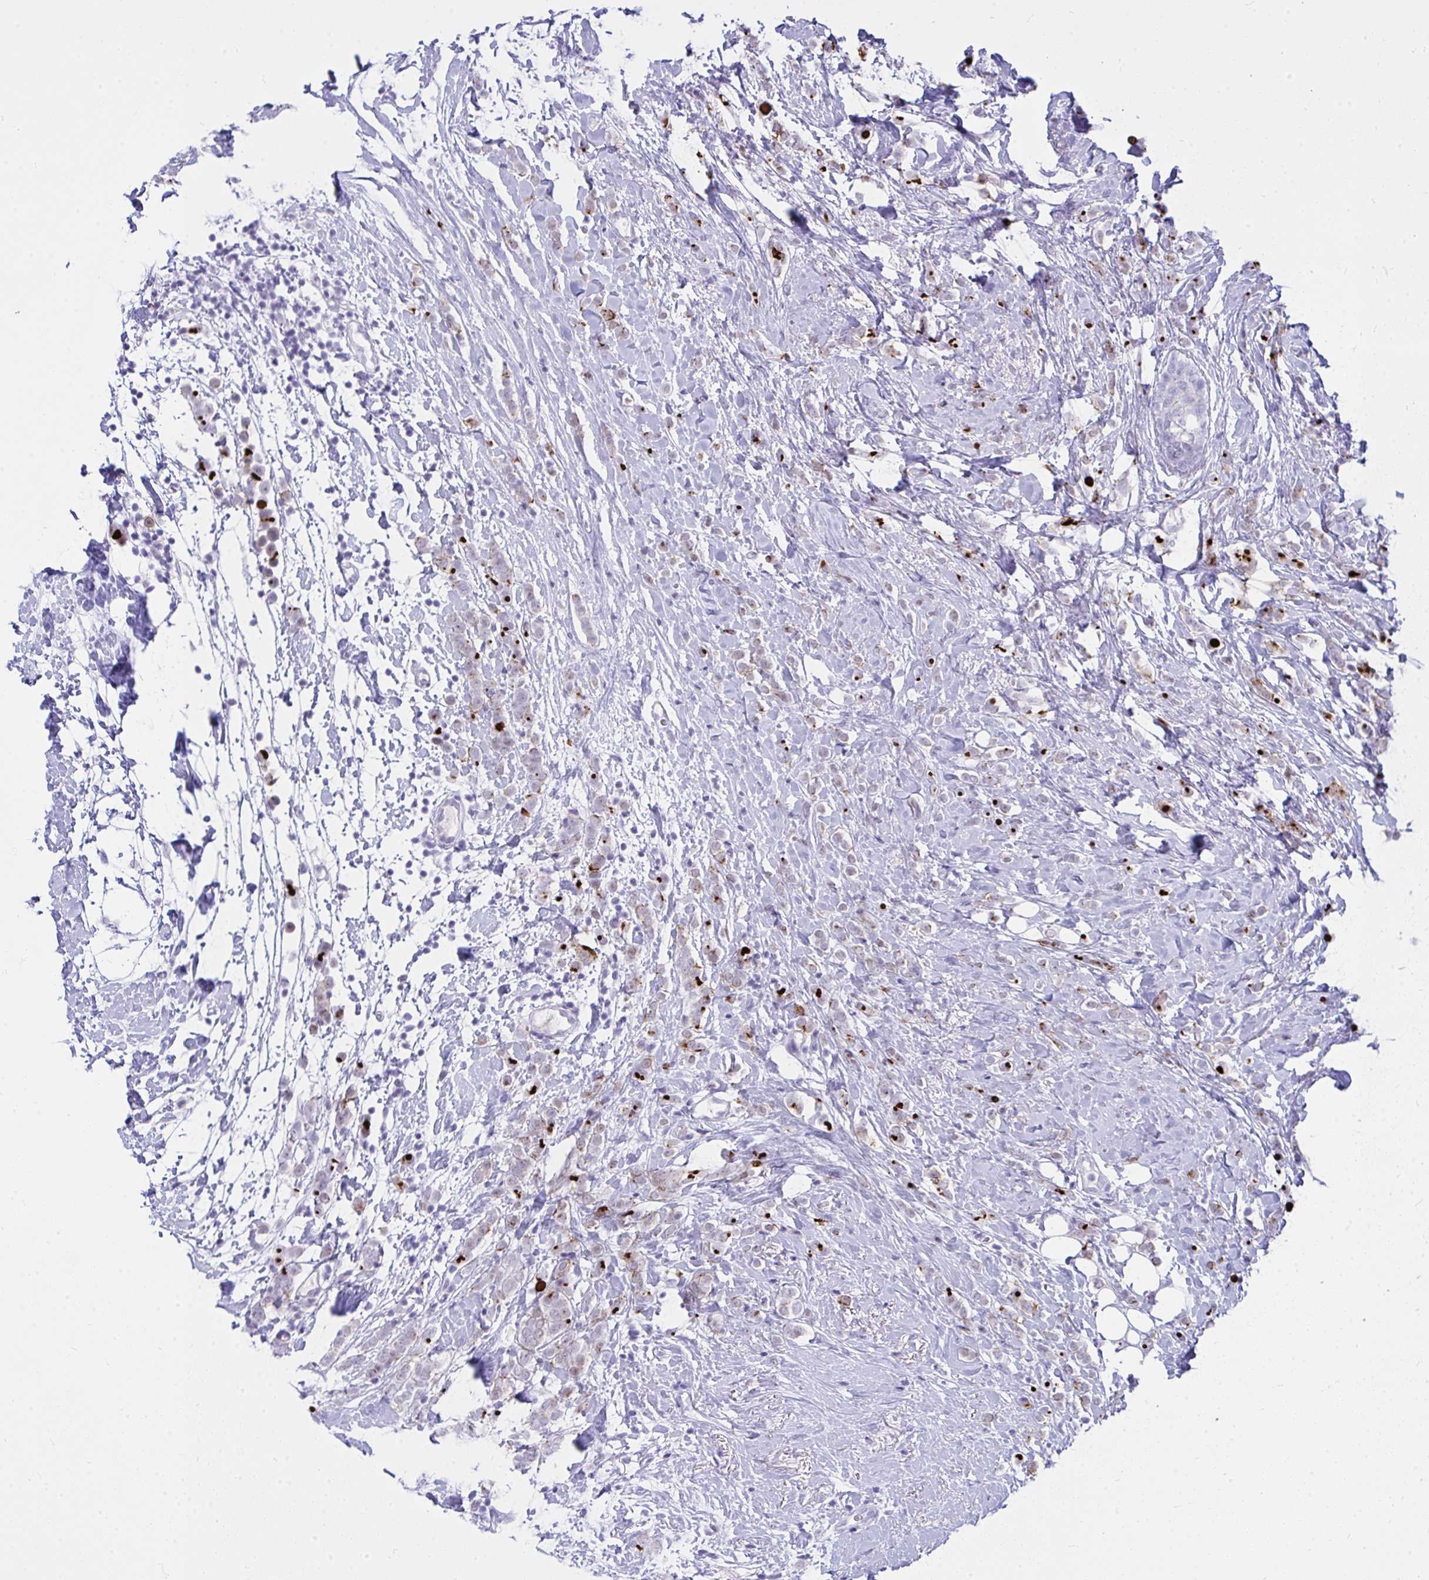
{"staining": {"intensity": "strong", "quantity": "25%-75%", "location": "cytoplasmic/membranous"}, "tissue": "breast cancer", "cell_type": "Tumor cells", "image_type": "cancer", "snomed": [{"axis": "morphology", "description": "Lobular carcinoma"}, {"axis": "topography", "description": "Breast"}], "caption": "Lobular carcinoma (breast) stained with a protein marker displays strong staining in tumor cells.", "gene": "OR5F1", "patient": {"sex": "female", "age": 49}}